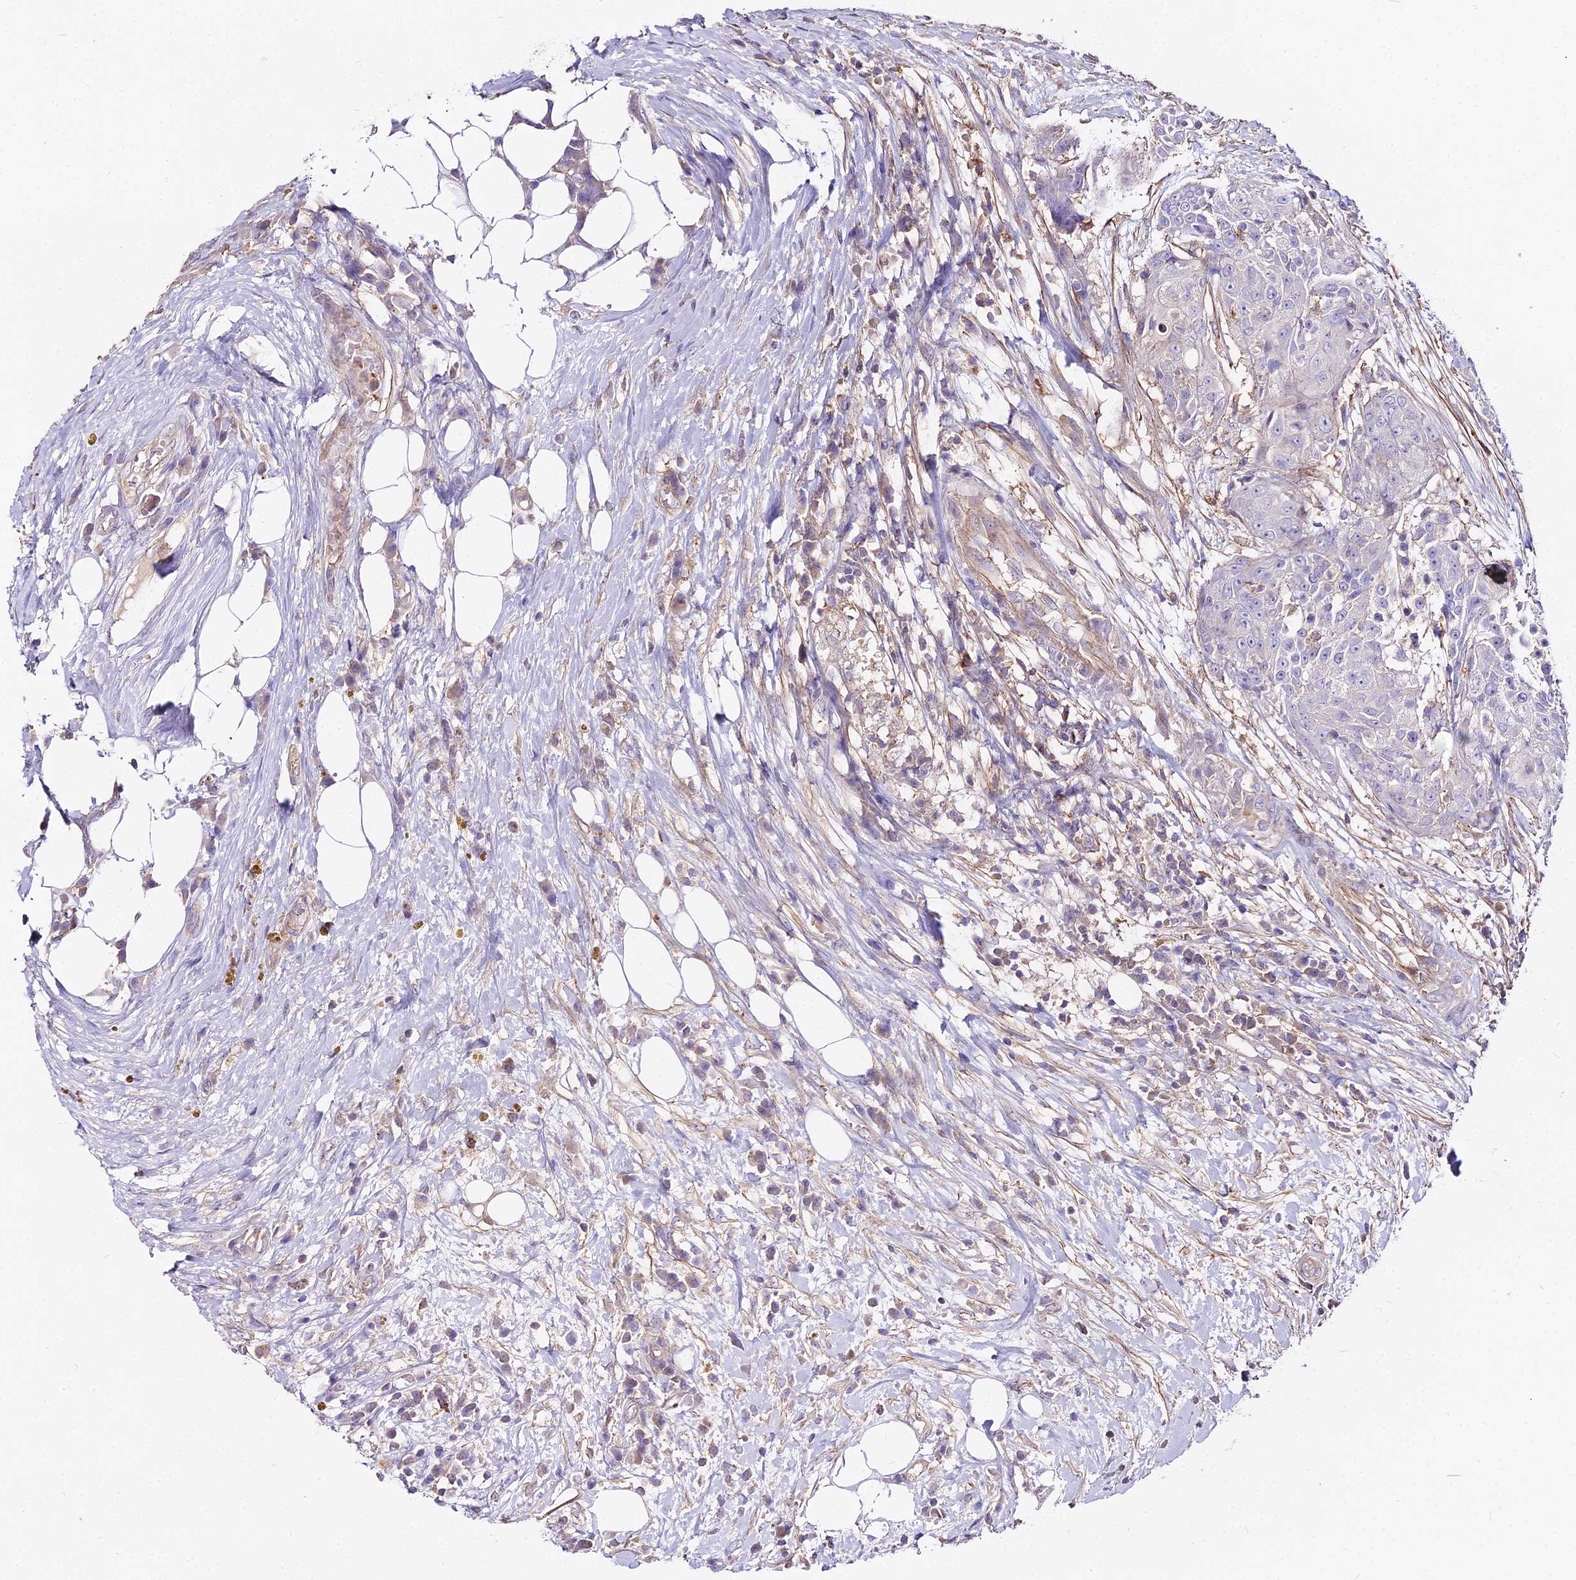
{"staining": {"intensity": "negative", "quantity": "none", "location": "none"}, "tissue": "urothelial cancer", "cell_type": "Tumor cells", "image_type": "cancer", "snomed": [{"axis": "morphology", "description": "Urothelial carcinoma, High grade"}, {"axis": "topography", "description": "Urinary bladder"}], "caption": "Immunohistochemical staining of human high-grade urothelial carcinoma reveals no significant positivity in tumor cells. (DAB (3,3'-diaminobenzidine) immunohistochemistry (IHC), high magnification).", "gene": "GLYAT", "patient": {"sex": "female", "age": 63}}